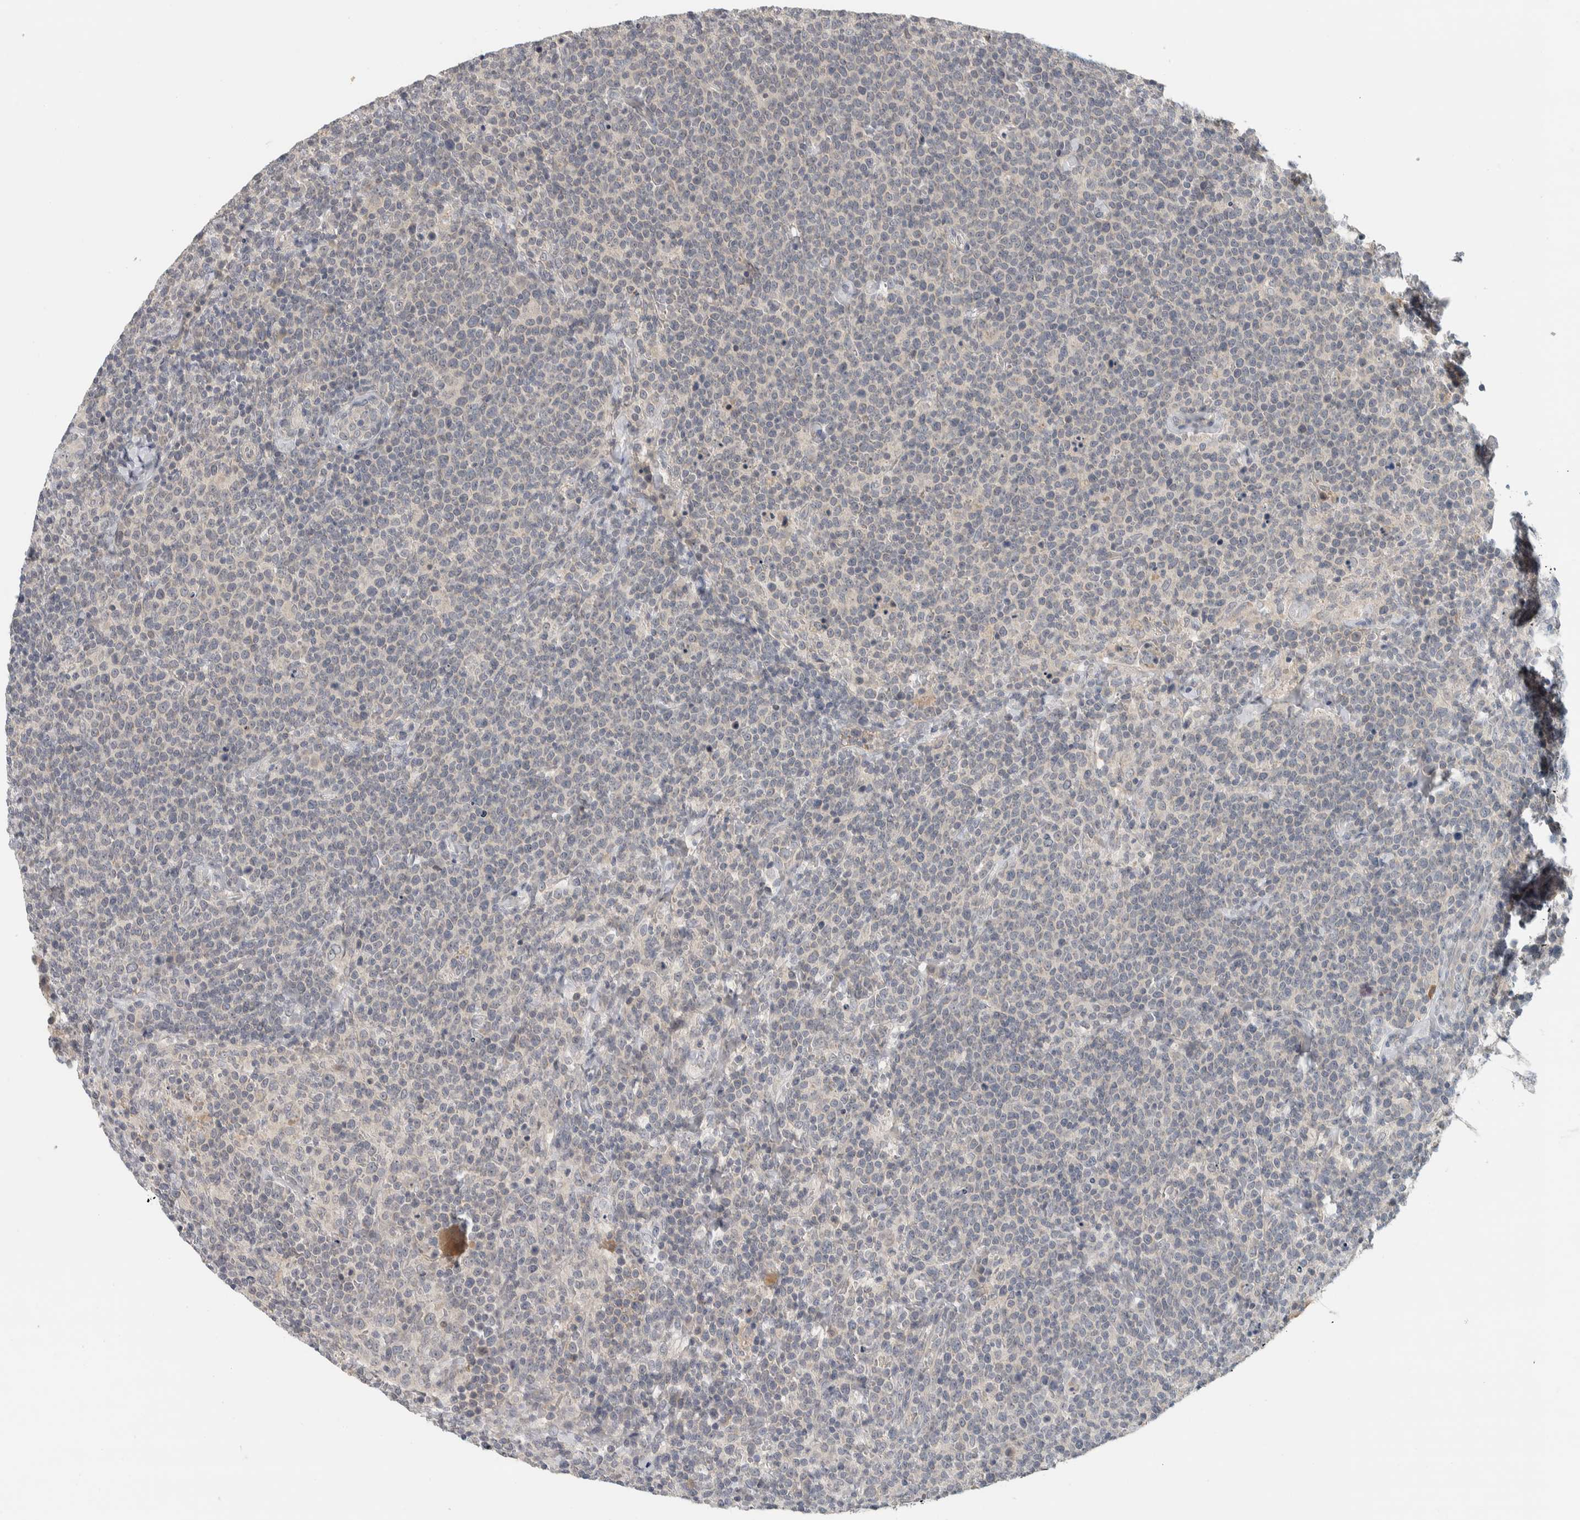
{"staining": {"intensity": "negative", "quantity": "none", "location": "none"}, "tissue": "lymphoma", "cell_type": "Tumor cells", "image_type": "cancer", "snomed": [{"axis": "morphology", "description": "Malignant lymphoma, non-Hodgkin's type, High grade"}, {"axis": "topography", "description": "Lymph node"}], "caption": "Lymphoma was stained to show a protein in brown. There is no significant staining in tumor cells. (Immunohistochemistry, brightfield microscopy, high magnification).", "gene": "AFP", "patient": {"sex": "male", "age": 61}}